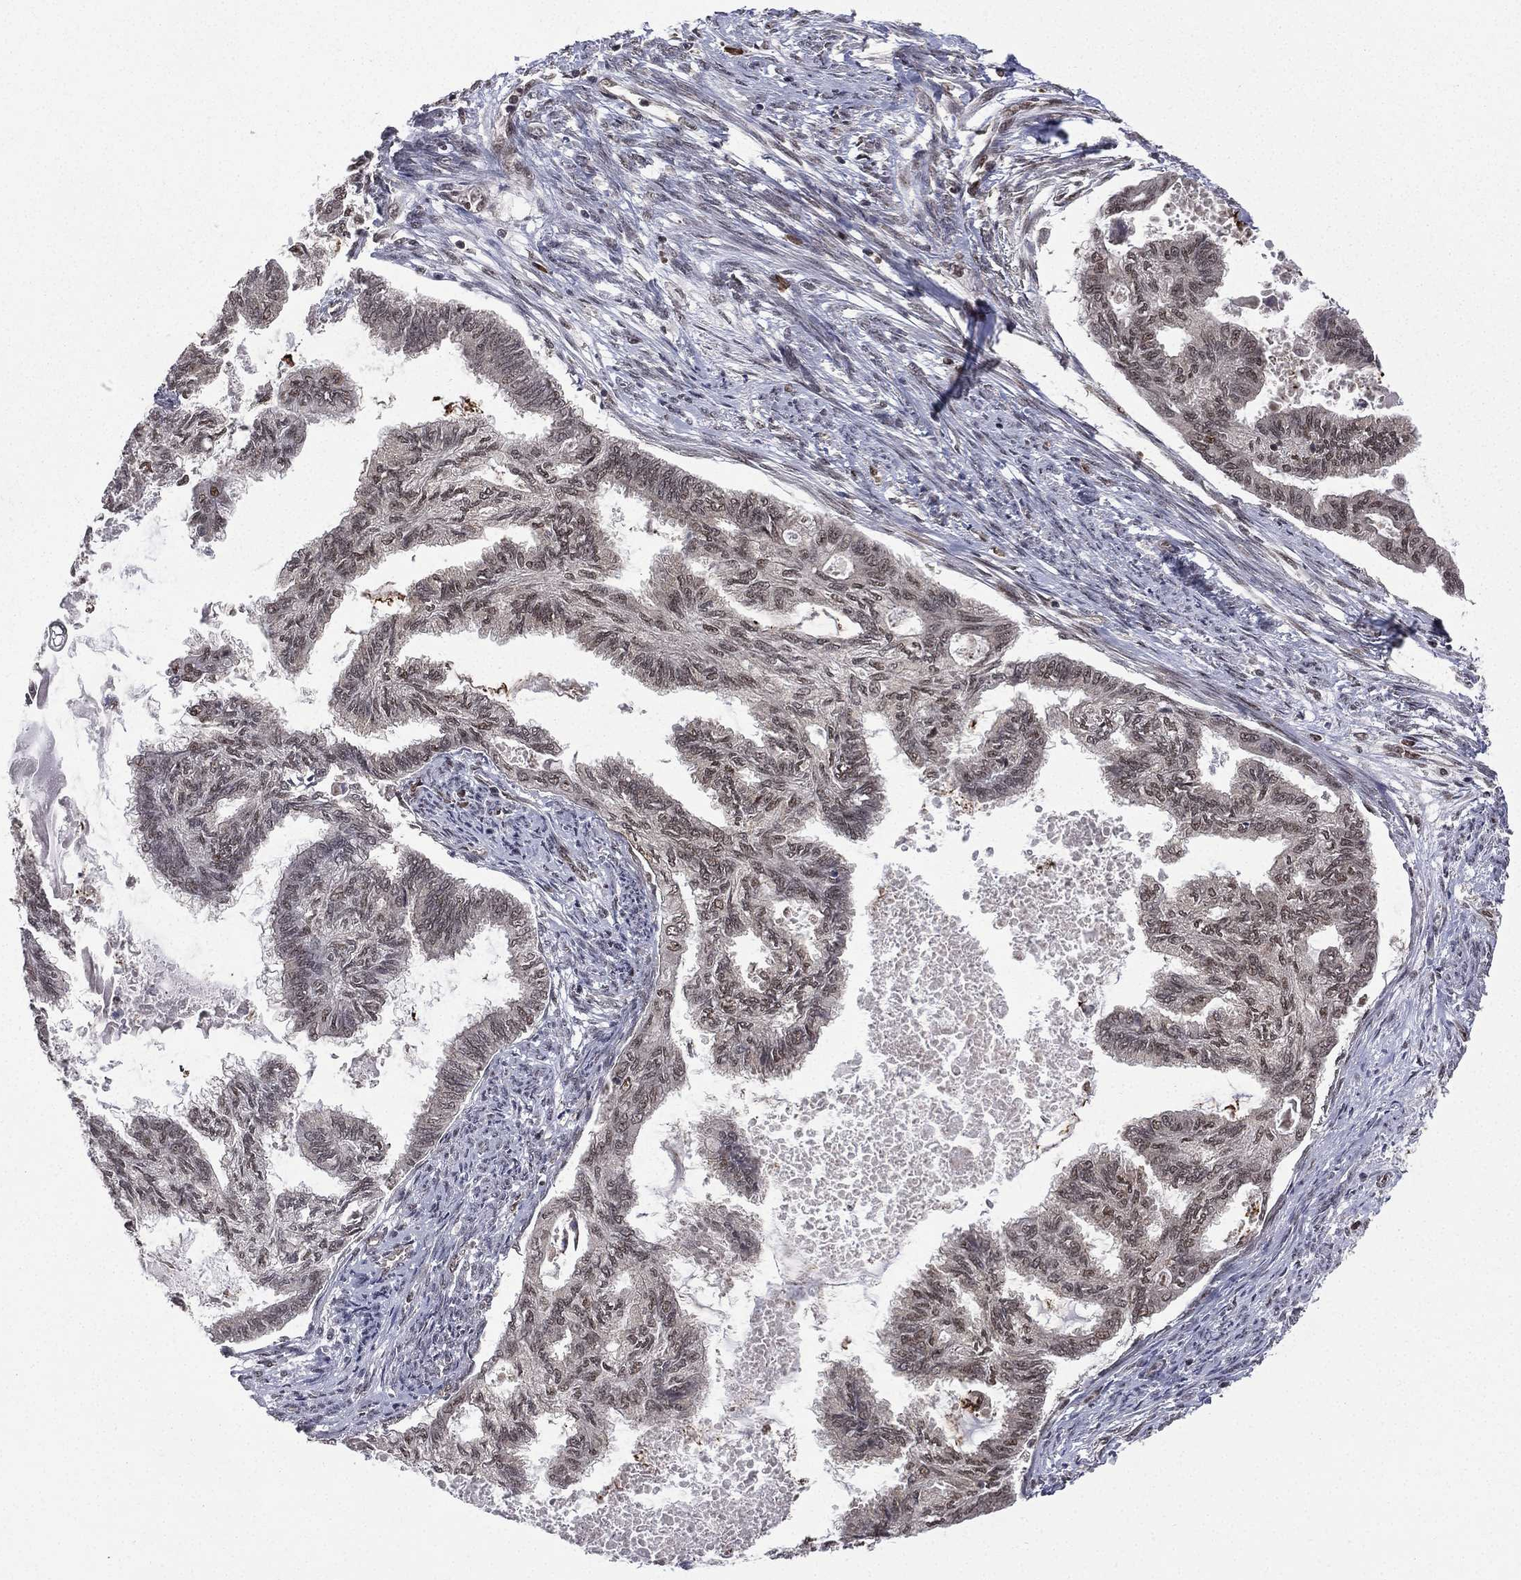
{"staining": {"intensity": "strong", "quantity": "<25%", "location": "nuclear"}, "tissue": "endometrial cancer", "cell_type": "Tumor cells", "image_type": "cancer", "snomed": [{"axis": "morphology", "description": "Adenocarcinoma, NOS"}, {"axis": "topography", "description": "Endometrium"}], "caption": "An image of human endometrial cancer stained for a protein demonstrates strong nuclear brown staining in tumor cells.", "gene": "JMJD6", "patient": {"sex": "female", "age": 86}}